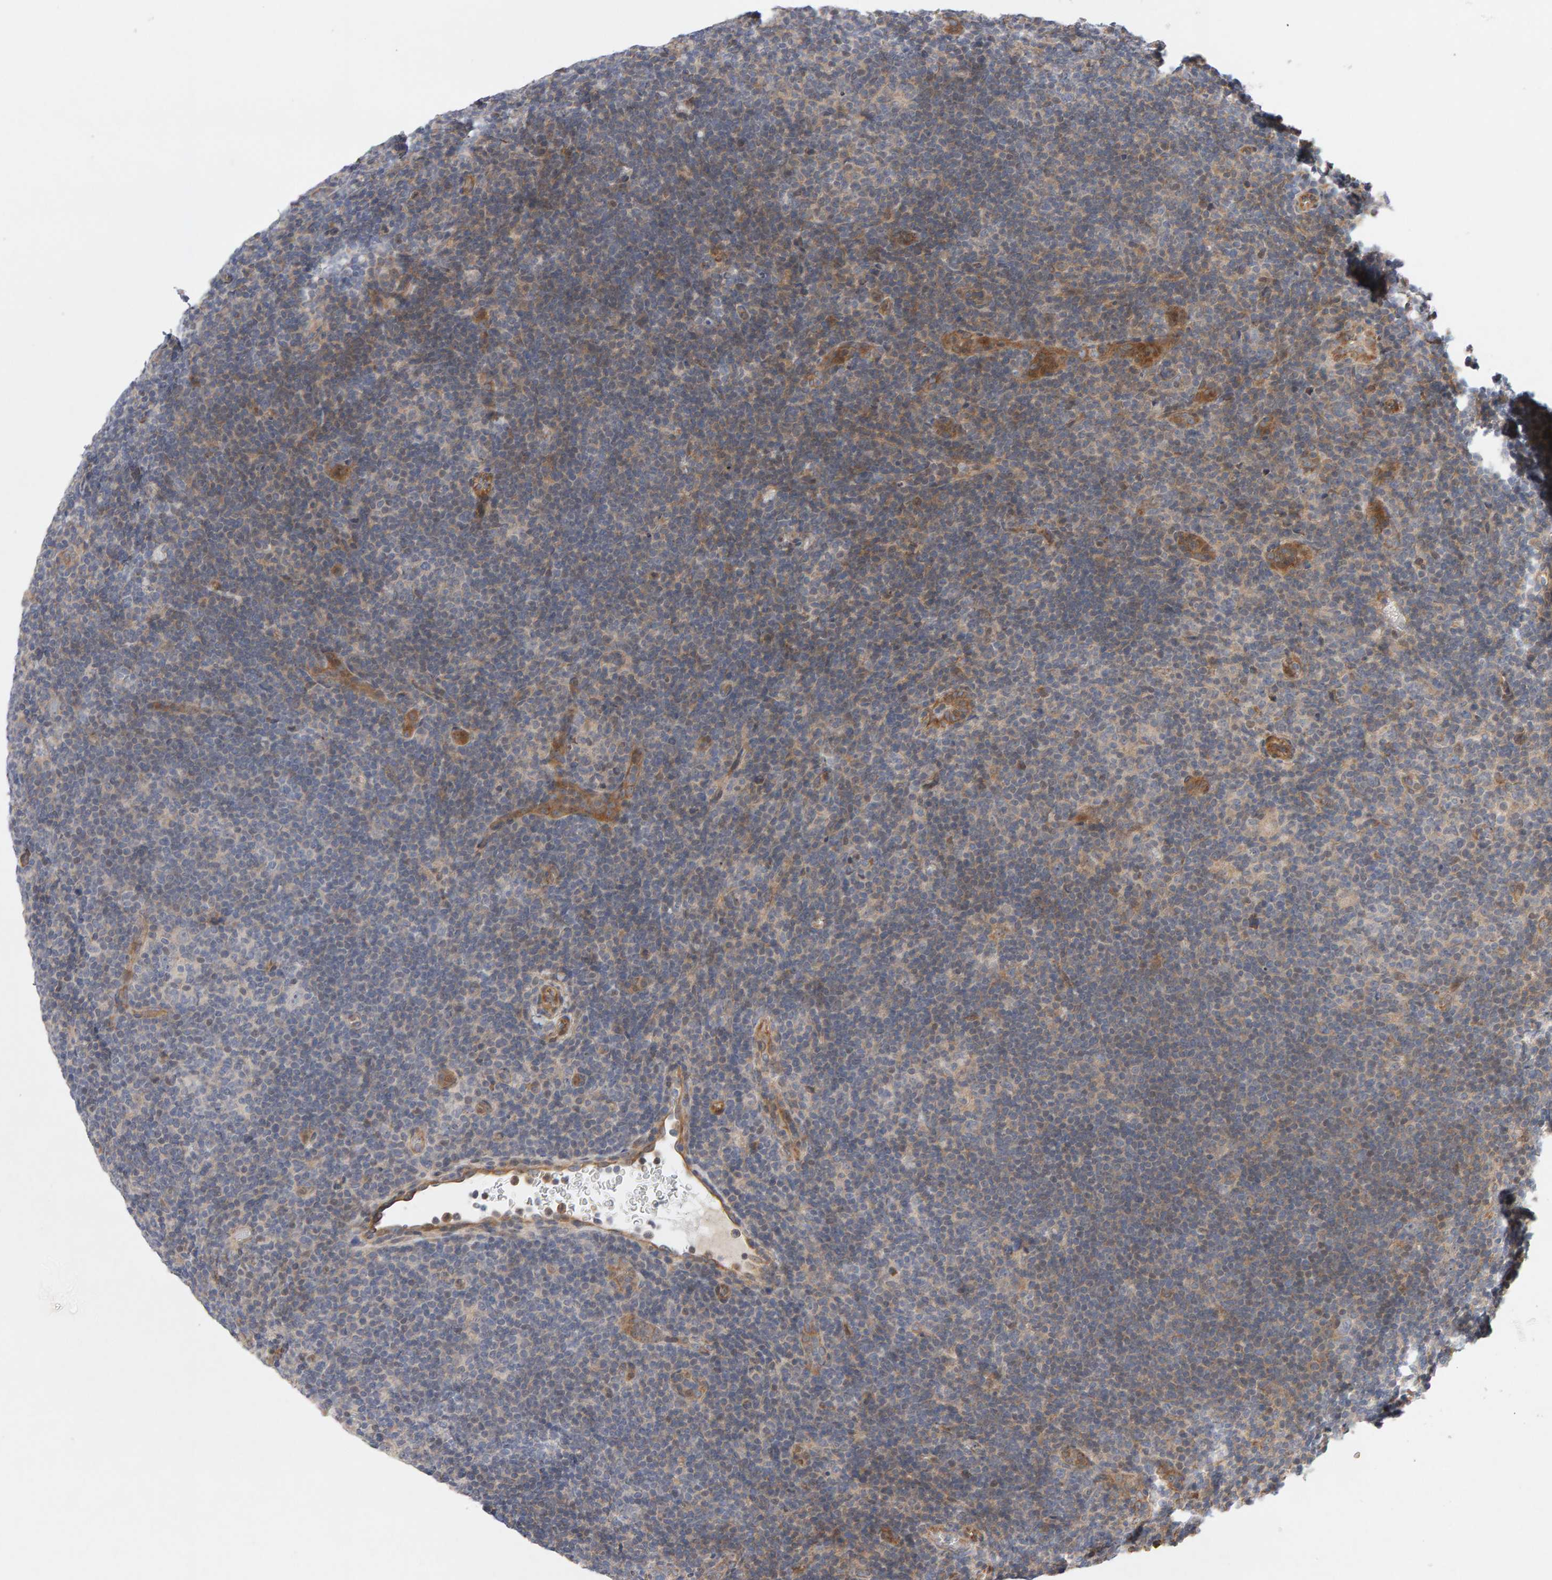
{"staining": {"intensity": "negative", "quantity": "none", "location": "none"}, "tissue": "lymphoma", "cell_type": "Tumor cells", "image_type": "cancer", "snomed": [{"axis": "morphology", "description": "Hodgkin's disease, NOS"}, {"axis": "topography", "description": "Lymph node"}], "caption": "IHC of human lymphoma reveals no expression in tumor cells. (Stains: DAB immunohistochemistry with hematoxylin counter stain, Microscopy: brightfield microscopy at high magnification).", "gene": "LZTS1", "patient": {"sex": "female", "age": 57}}